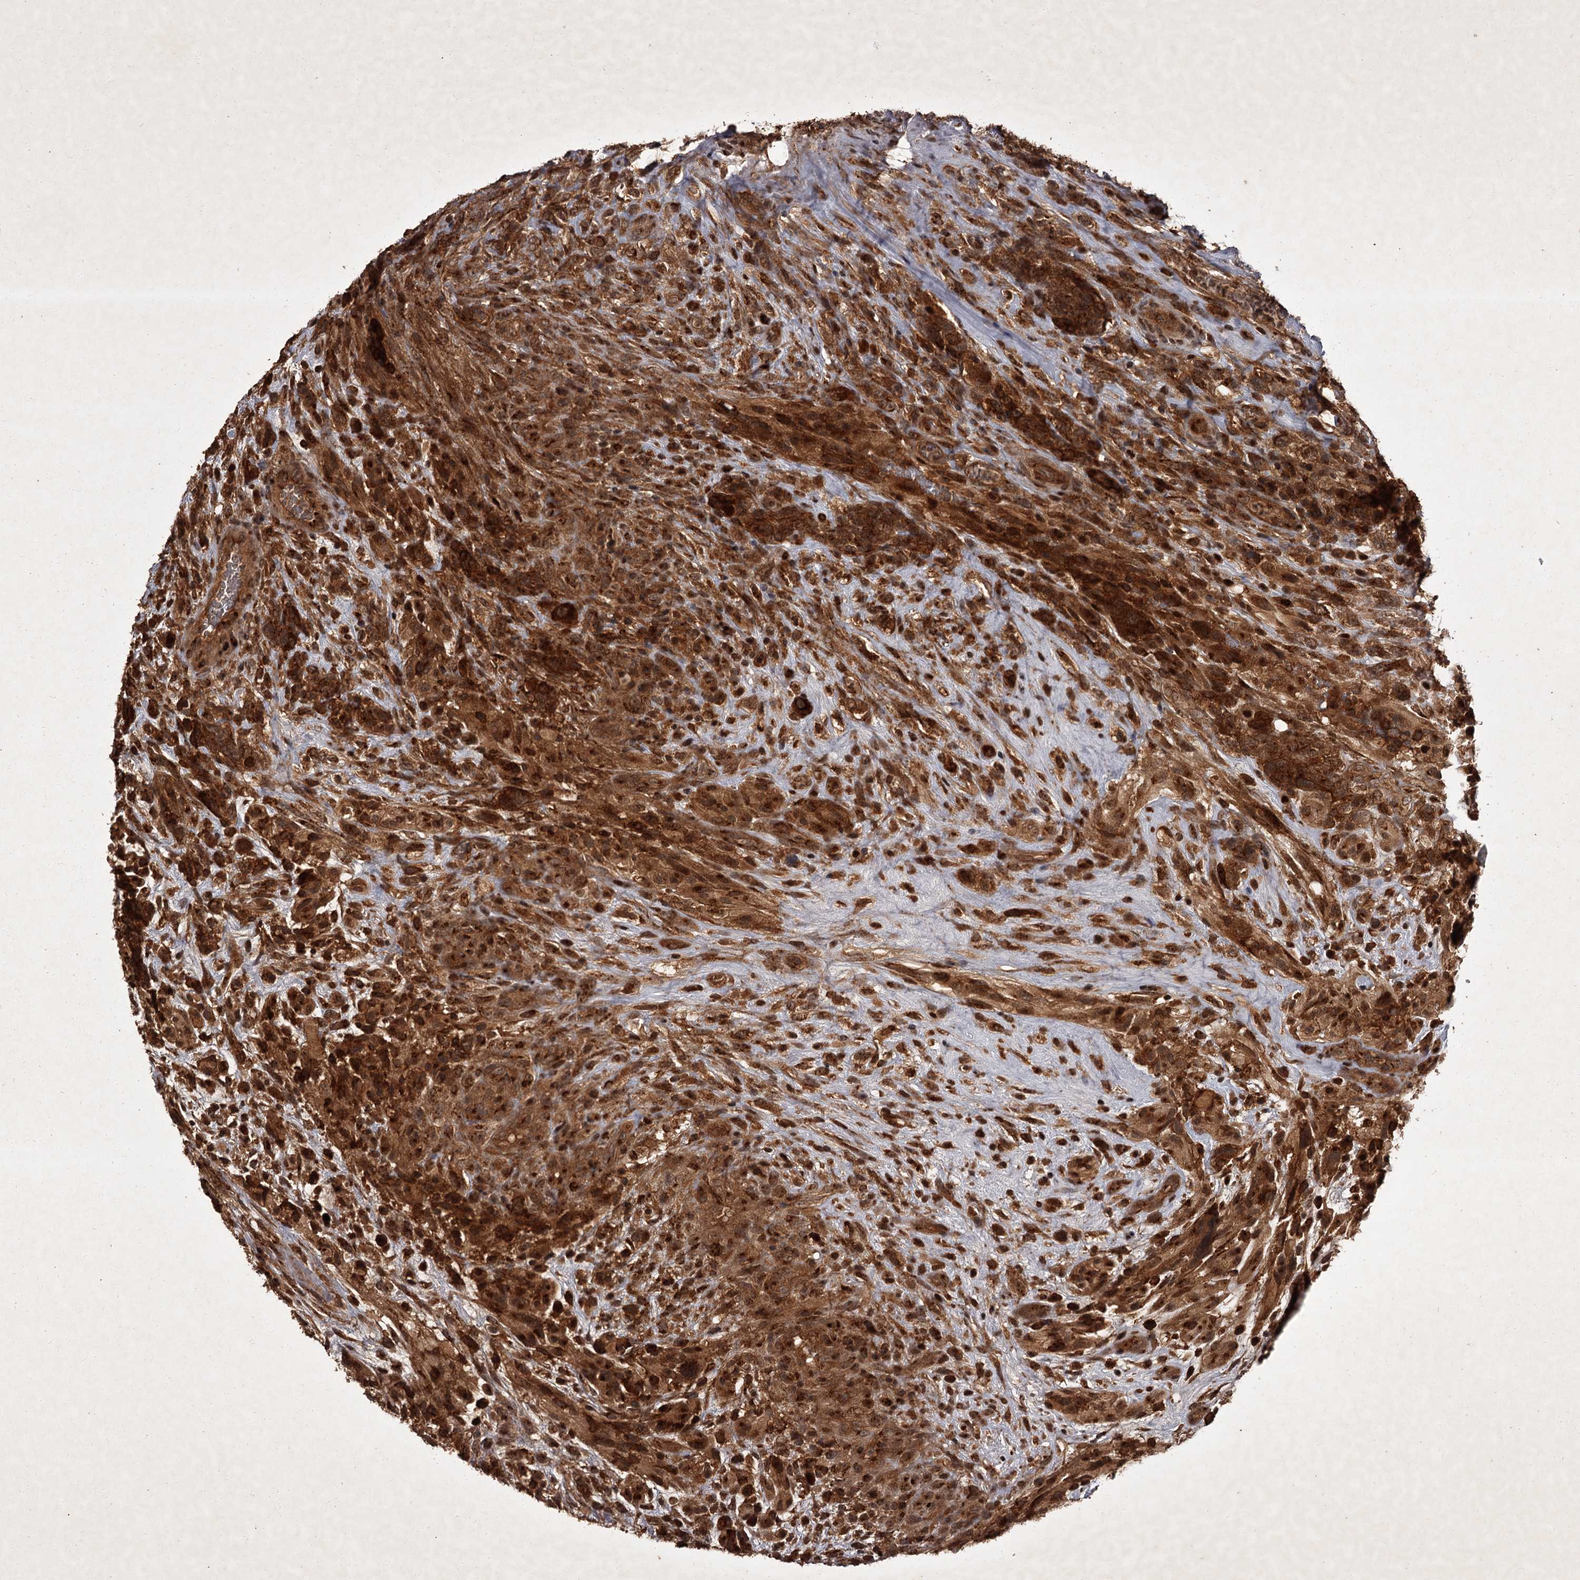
{"staining": {"intensity": "strong", "quantity": ">75%", "location": "cytoplasmic/membranous"}, "tissue": "glioma", "cell_type": "Tumor cells", "image_type": "cancer", "snomed": [{"axis": "morphology", "description": "Glioma, malignant, High grade"}, {"axis": "topography", "description": "Brain"}], "caption": "This micrograph exhibits immunohistochemistry (IHC) staining of glioma, with high strong cytoplasmic/membranous expression in about >75% of tumor cells.", "gene": "TBC1D23", "patient": {"sex": "male", "age": 61}}